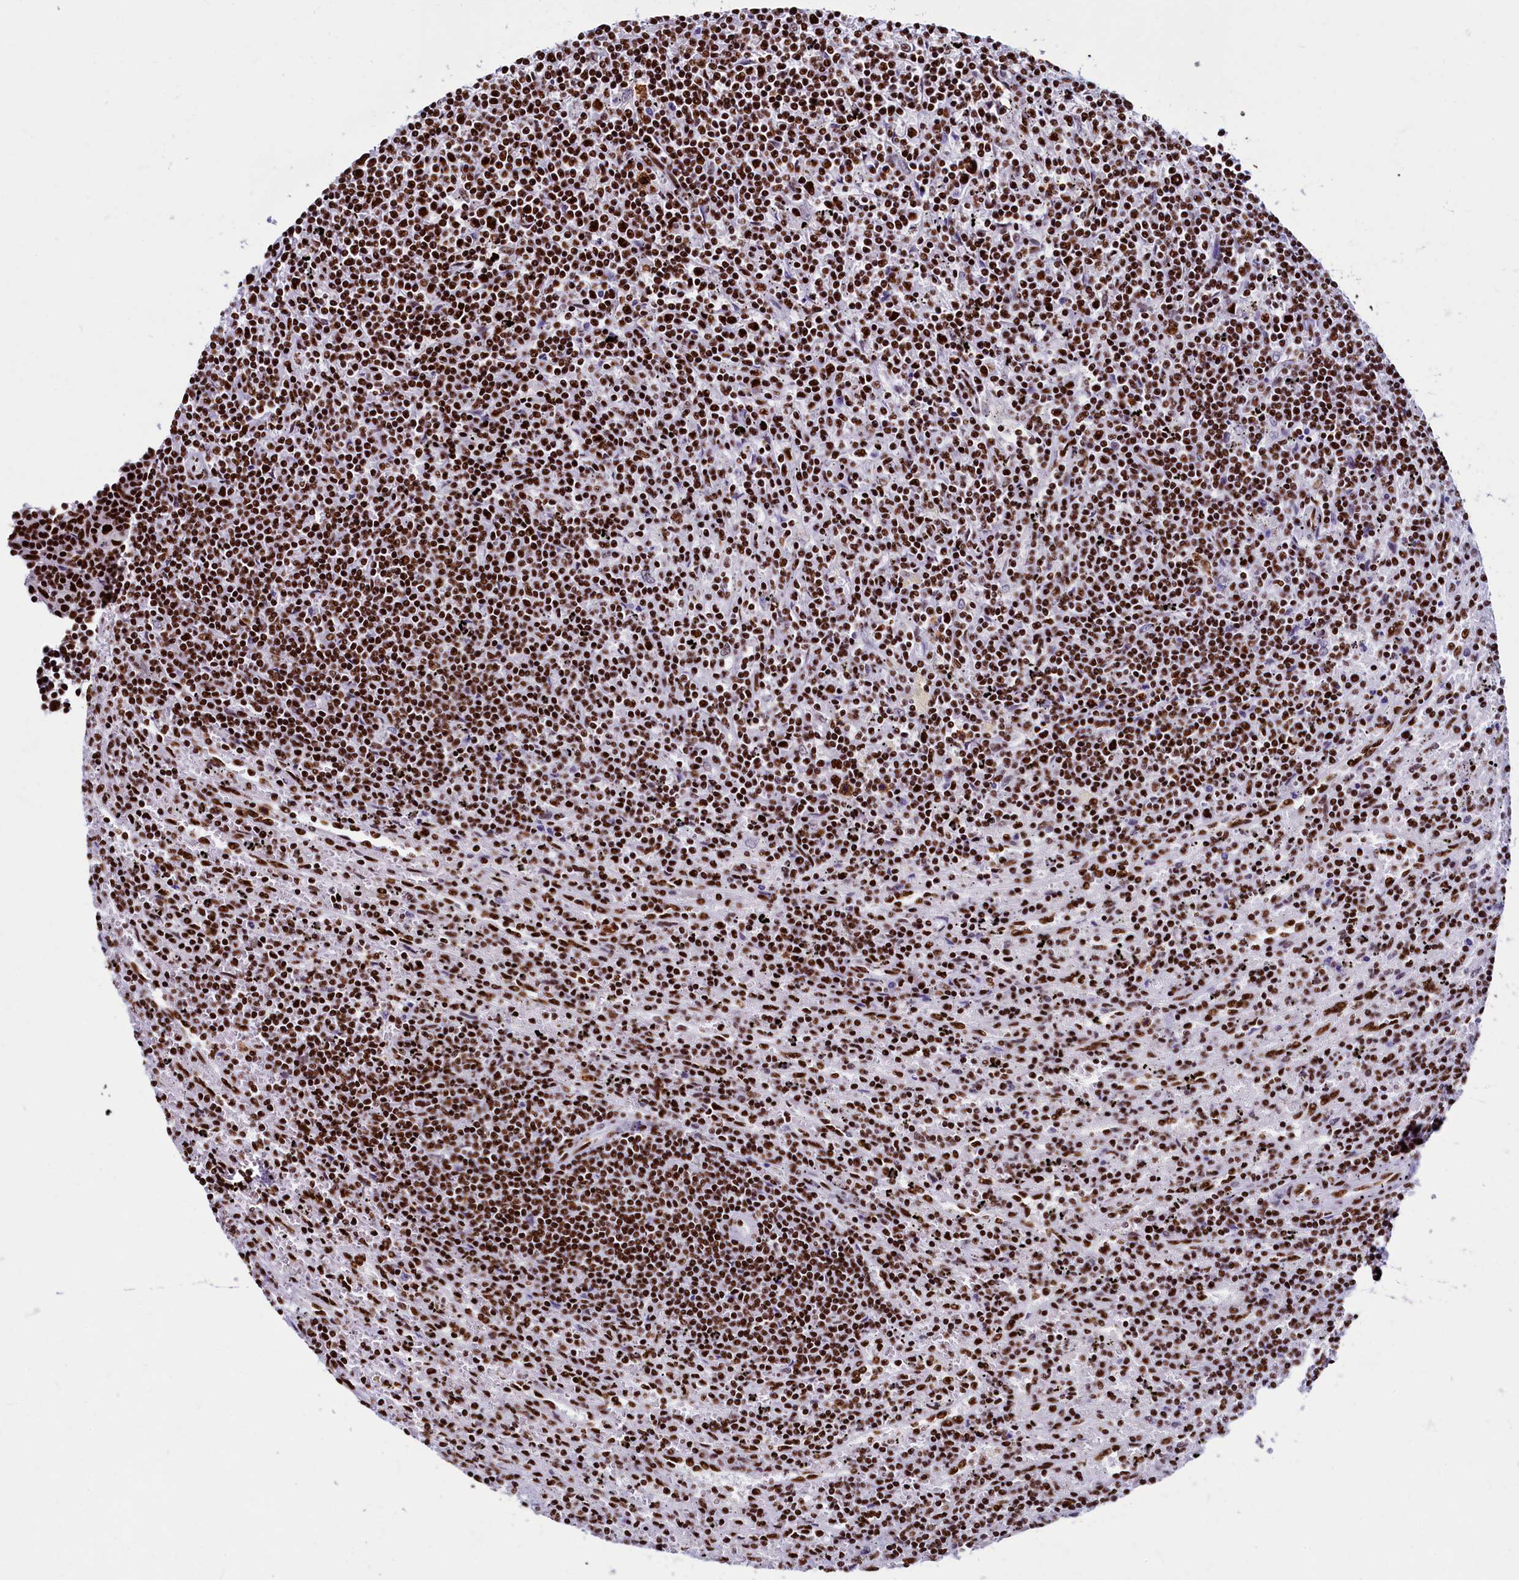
{"staining": {"intensity": "strong", "quantity": ">75%", "location": "nuclear"}, "tissue": "lymphoma", "cell_type": "Tumor cells", "image_type": "cancer", "snomed": [{"axis": "morphology", "description": "Malignant lymphoma, non-Hodgkin's type, Low grade"}, {"axis": "topography", "description": "Spleen"}], "caption": "Protein expression analysis of lymphoma demonstrates strong nuclear positivity in about >75% of tumor cells.", "gene": "SRRM2", "patient": {"sex": "male", "age": 76}}